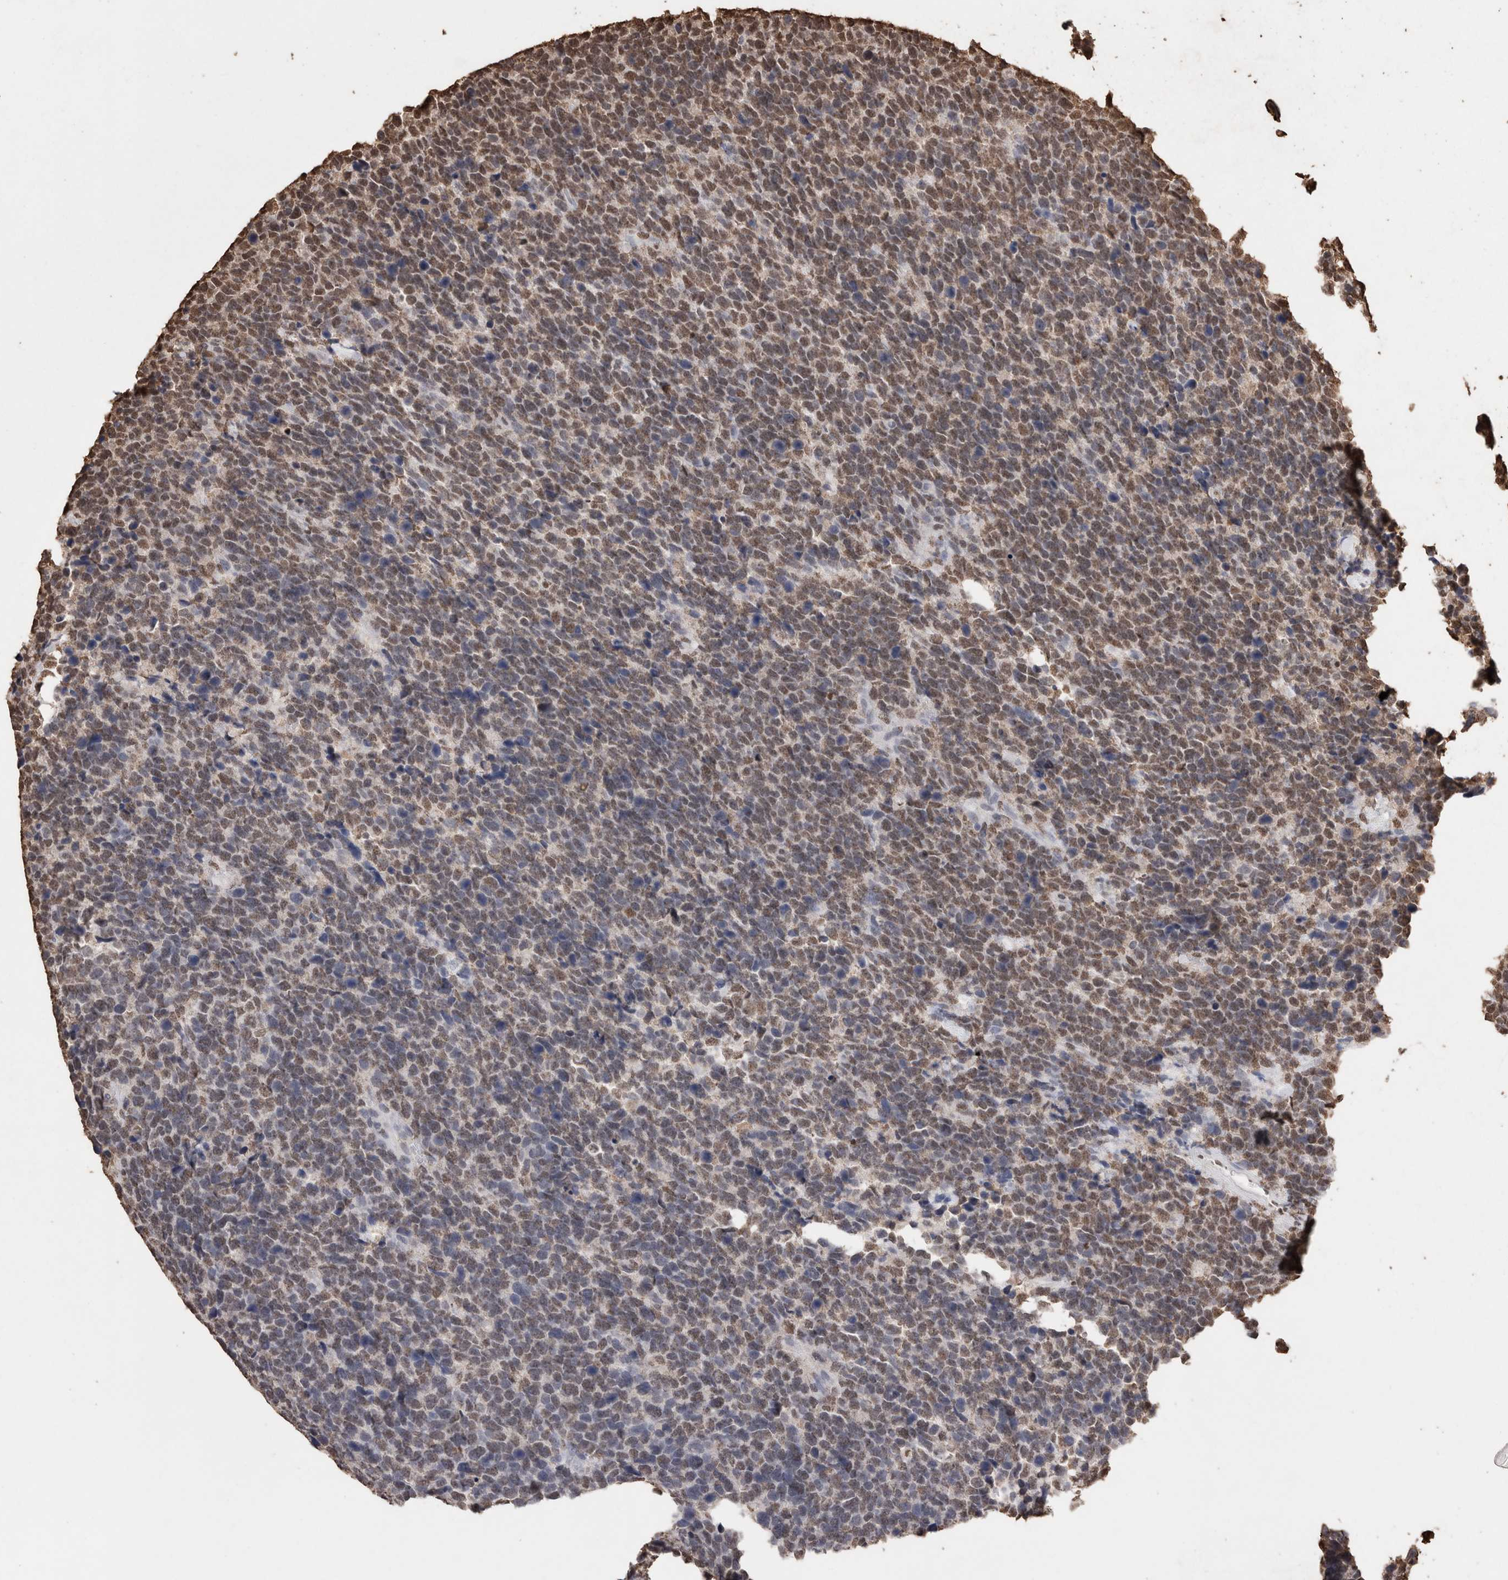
{"staining": {"intensity": "moderate", "quantity": "25%-75%", "location": "nuclear"}, "tissue": "urothelial cancer", "cell_type": "Tumor cells", "image_type": "cancer", "snomed": [{"axis": "morphology", "description": "Urothelial carcinoma, High grade"}, {"axis": "topography", "description": "Urinary bladder"}], "caption": "Protein analysis of urothelial cancer tissue shows moderate nuclear expression in approximately 25%-75% of tumor cells. The protein is stained brown, and the nuclei are stained in blue (DAB (3,3'-diaminobenzidine) IHC with brightfield microscopy, high magnification).", "gene": "NTHL1", "patient": {"sex": "female", "age": 82}}